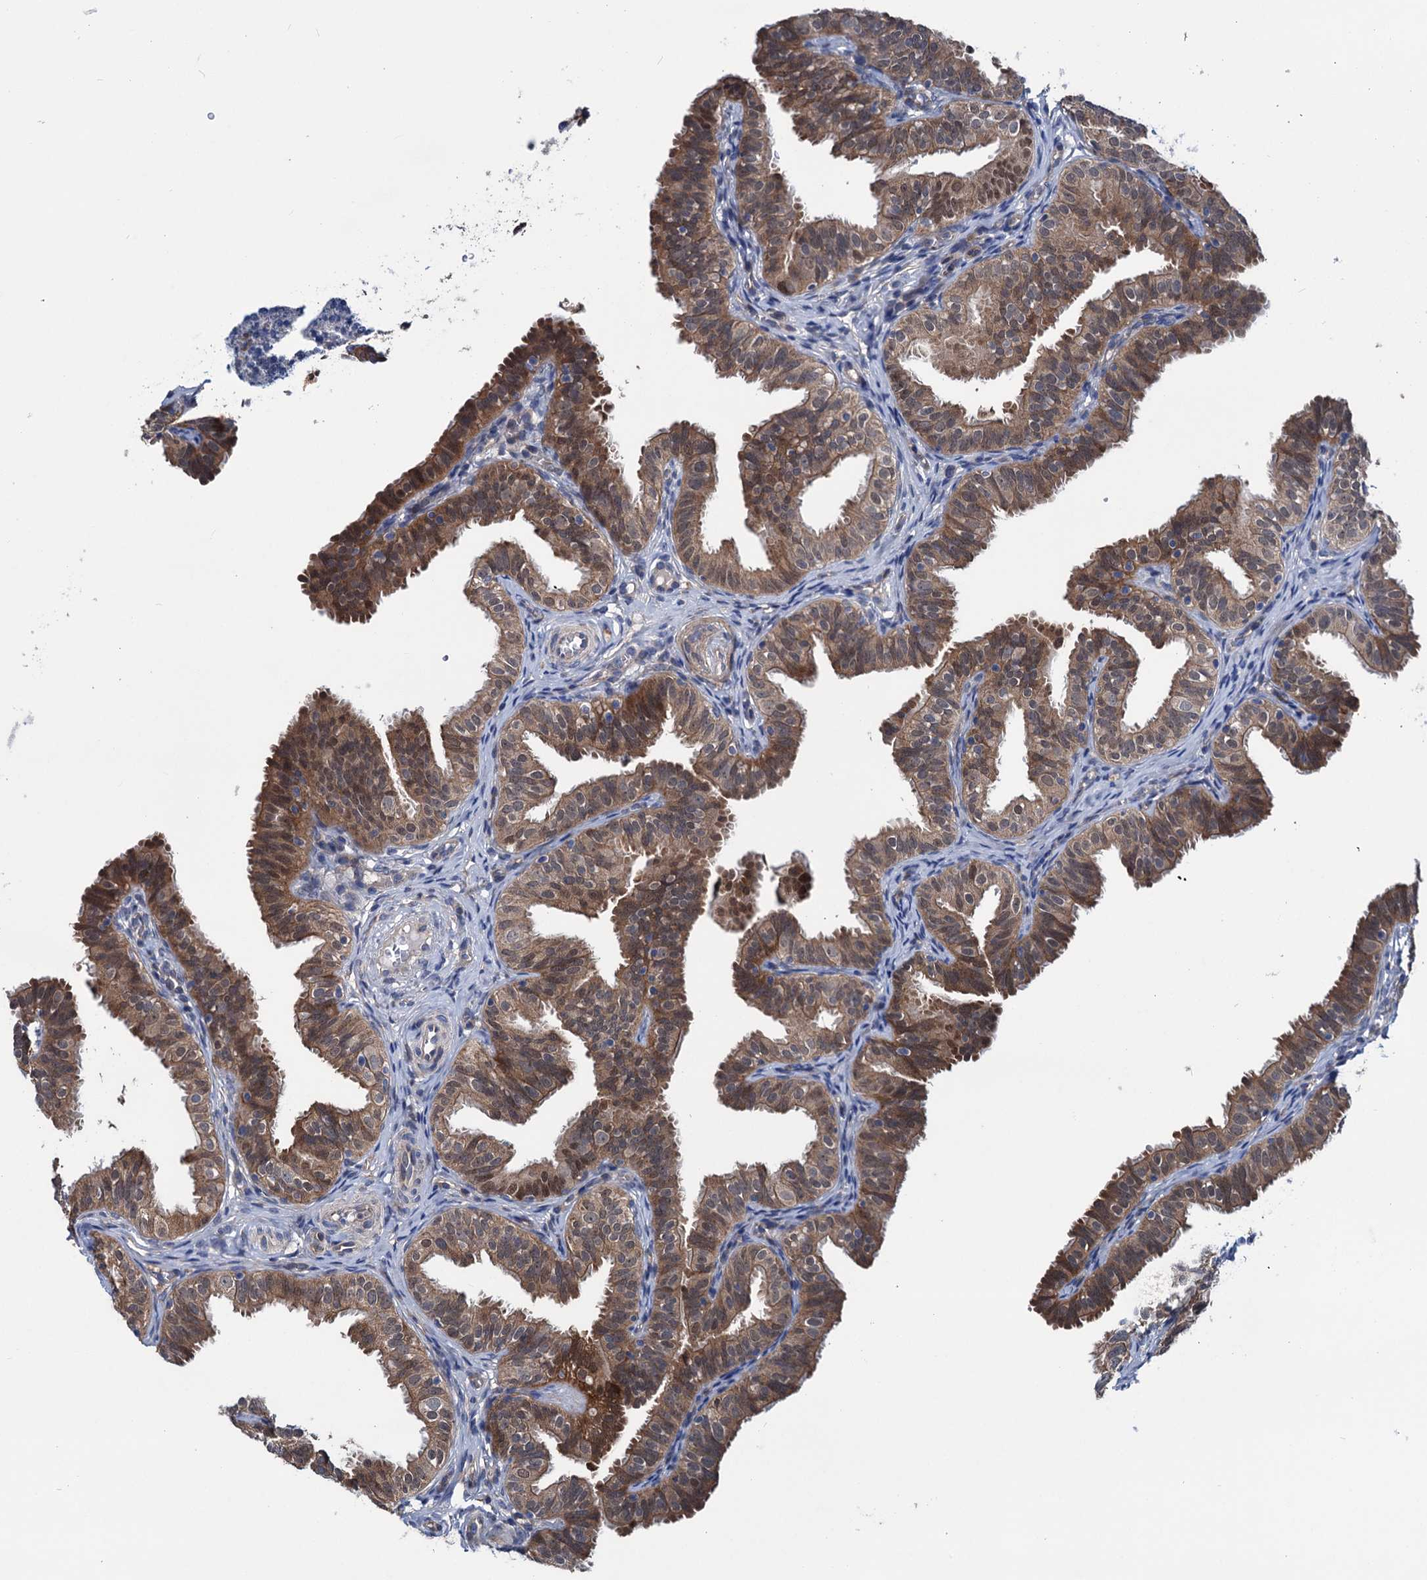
{"staining": {"intensity": "moderate", "quantity": ">75%", "location": "cytoplasmic/membranous,nuclear"}, "tissue": "fallopian tube", "cell_type": "Glandular cells", "image_type": "normal", "snomed": [{"axis": "morphology", "description": "Normal tissue, NOS"}, {"axis": "topography", "description": "Fallopian tube"}], "caption": "Immunohistochemical staining of normal fallopian tube demonstrates >75% levels of moderate cytoplasmic/membranous,nuclear protein staining in about >75% of glandular cells.", "gene": "EYA4", "patient": {"sex": "female", "age": 35}}